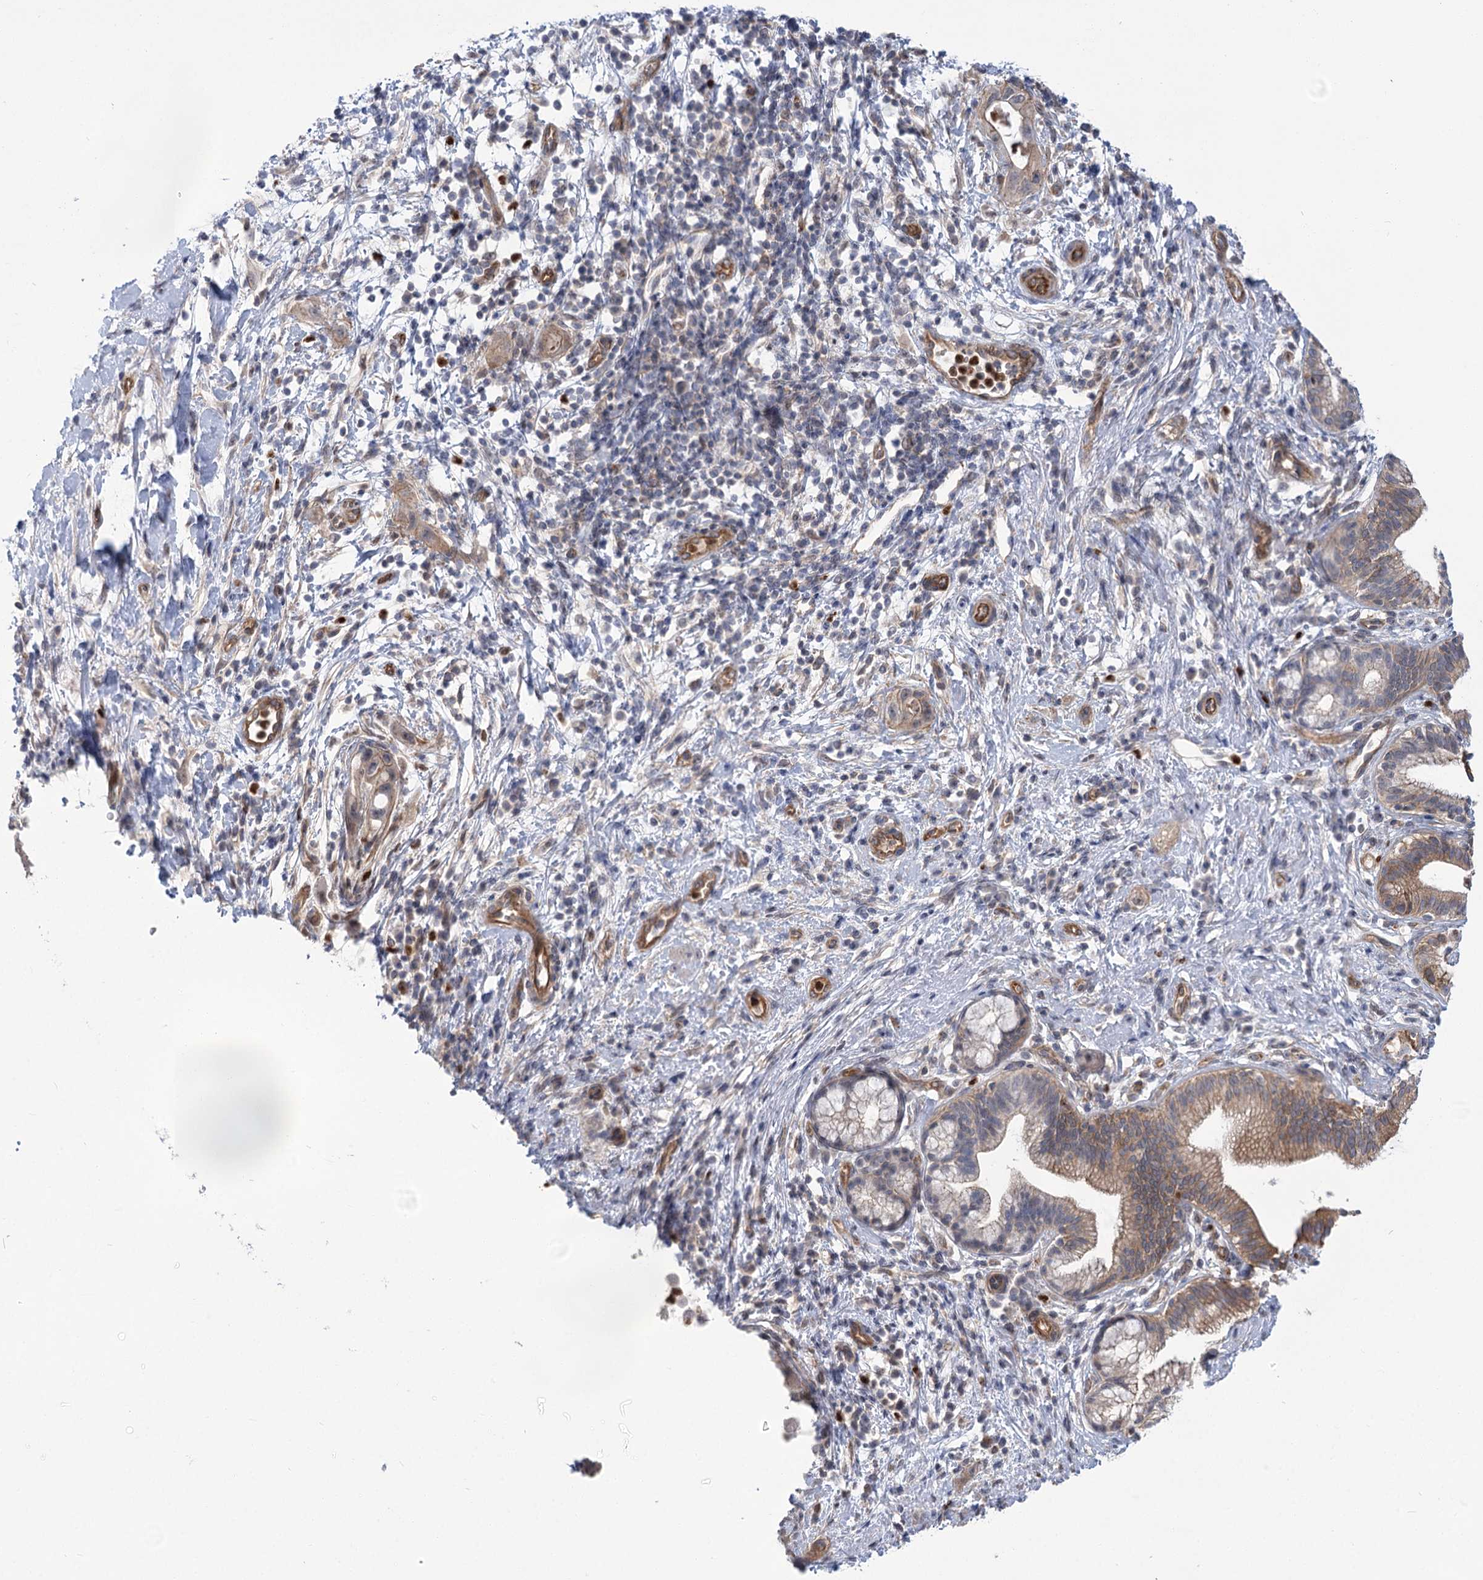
{"staining": {"intensity": "moderate", "quantity": ">75%", "location": "cytoplasmic/membranous"}, "tissue": "pancreatic cancer", "cell_type": "Tumor cells", "image_type": "cancer", "snomed": [{"axis": "morphology", "description": "Adenocarcinoma, NOS"}, {"axis": "topography", "description": "Pancreas"}], "caption": "Protein expression analysis of adenocarcinoma (pancreatic) exhibits moderate cytoplasmic/membranous expression in about >75% of tumor cells.", "gene": "THAP6", "patient": {"sex": "female", "age": 73}}